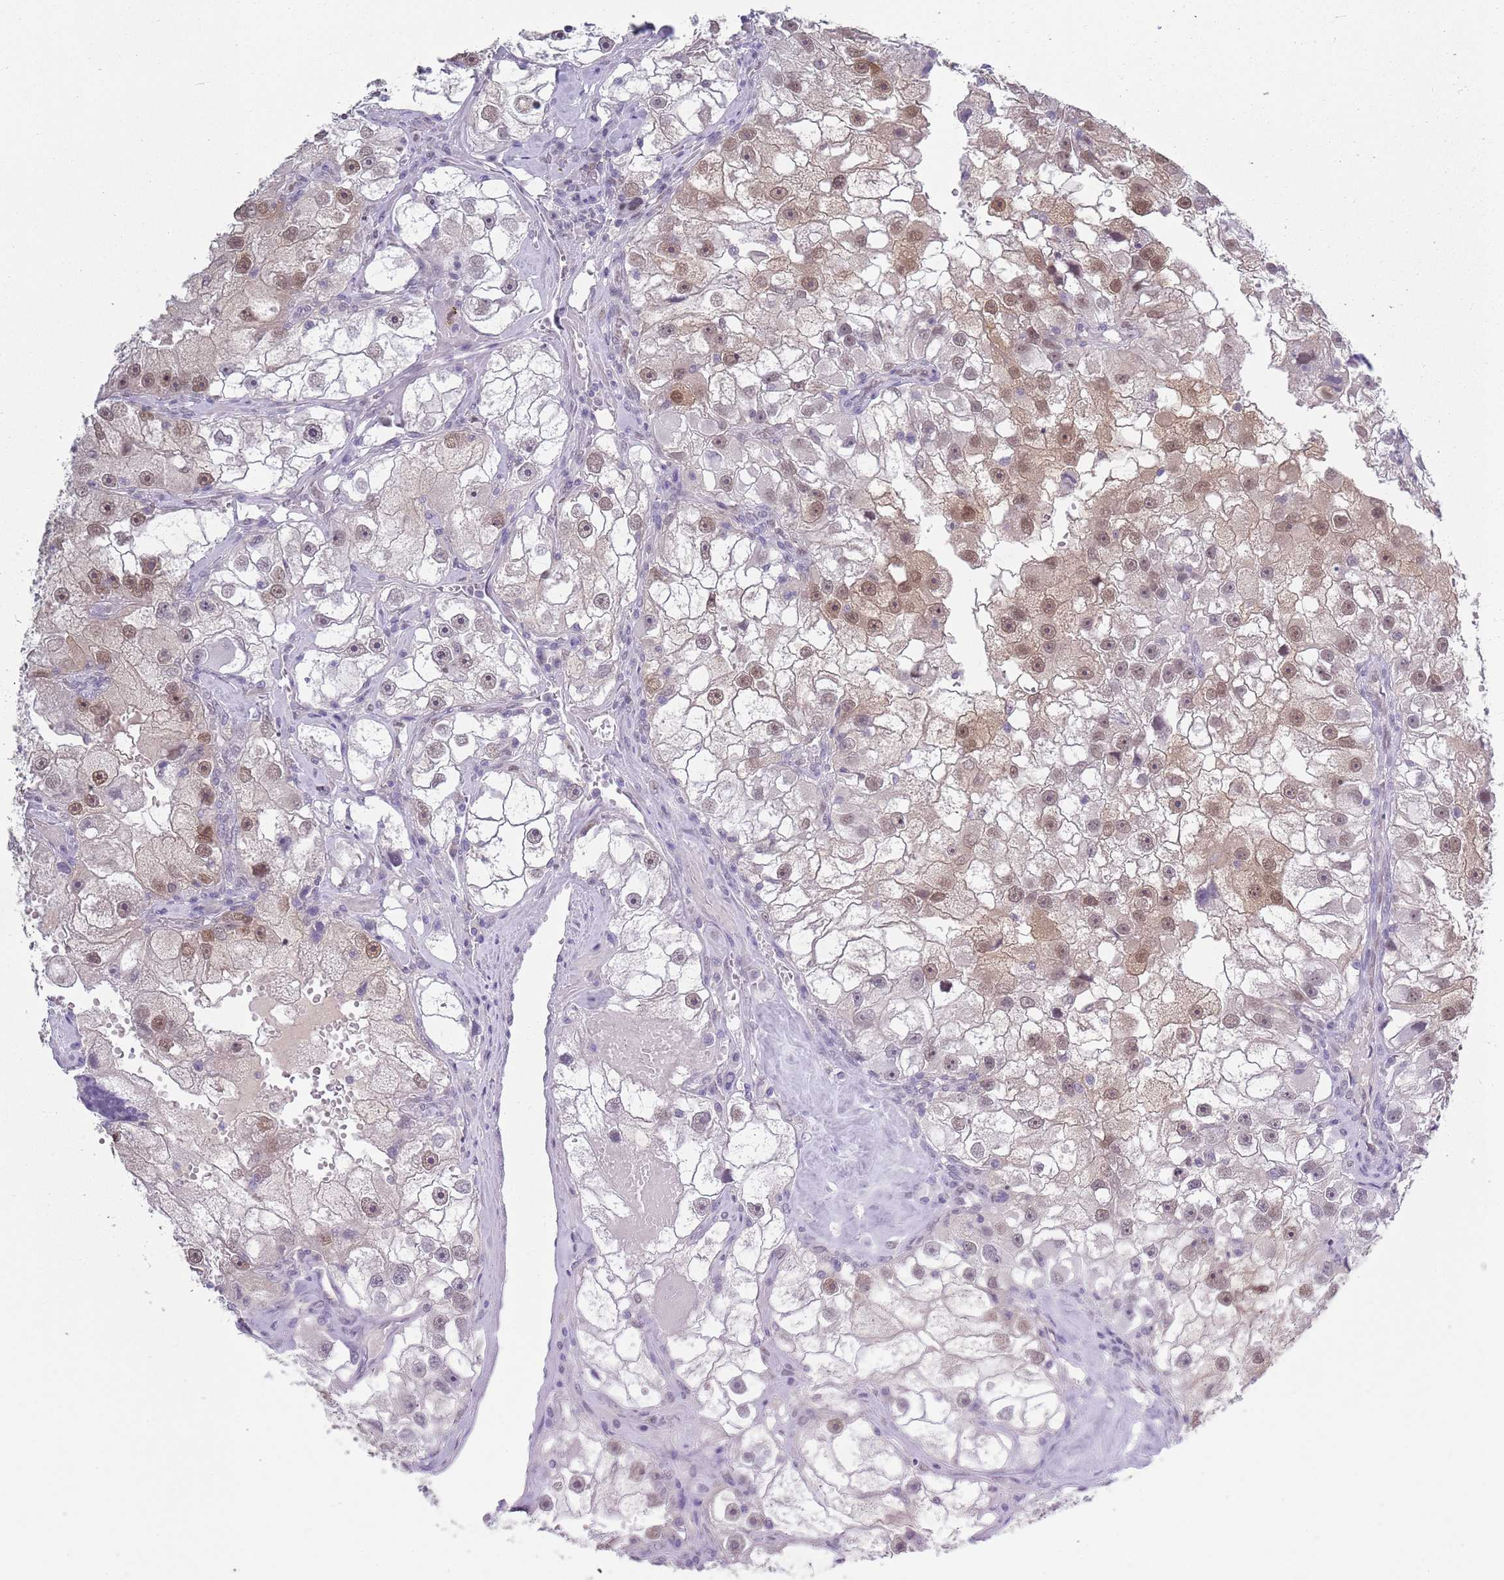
{"staining": {"intensity": "moderate", "quantity": "<25%", "location": "cytoplasmic/membranous,nuclear"}, "tissue": "renal cancer", "cell_type": "Tumor cells", "image_type": "cancer", "snomed": [{"axis": "morphology", "description": "Adenocarcinoma, NOS"}, {"axis": "topography", "description": "Kidney"}], "caption": "The micrograph demonstrates a brown stain indicating the presence of a protein in the cytoplasmic/membranous and nuclear of tumor cells in renal cancer. (DAB (3,3'-diaminobenzidine) IHC with brightfield microscopy, high magnification).", "gene": "SEPHS2", "patient": {"sex": "male", "age": 63}}